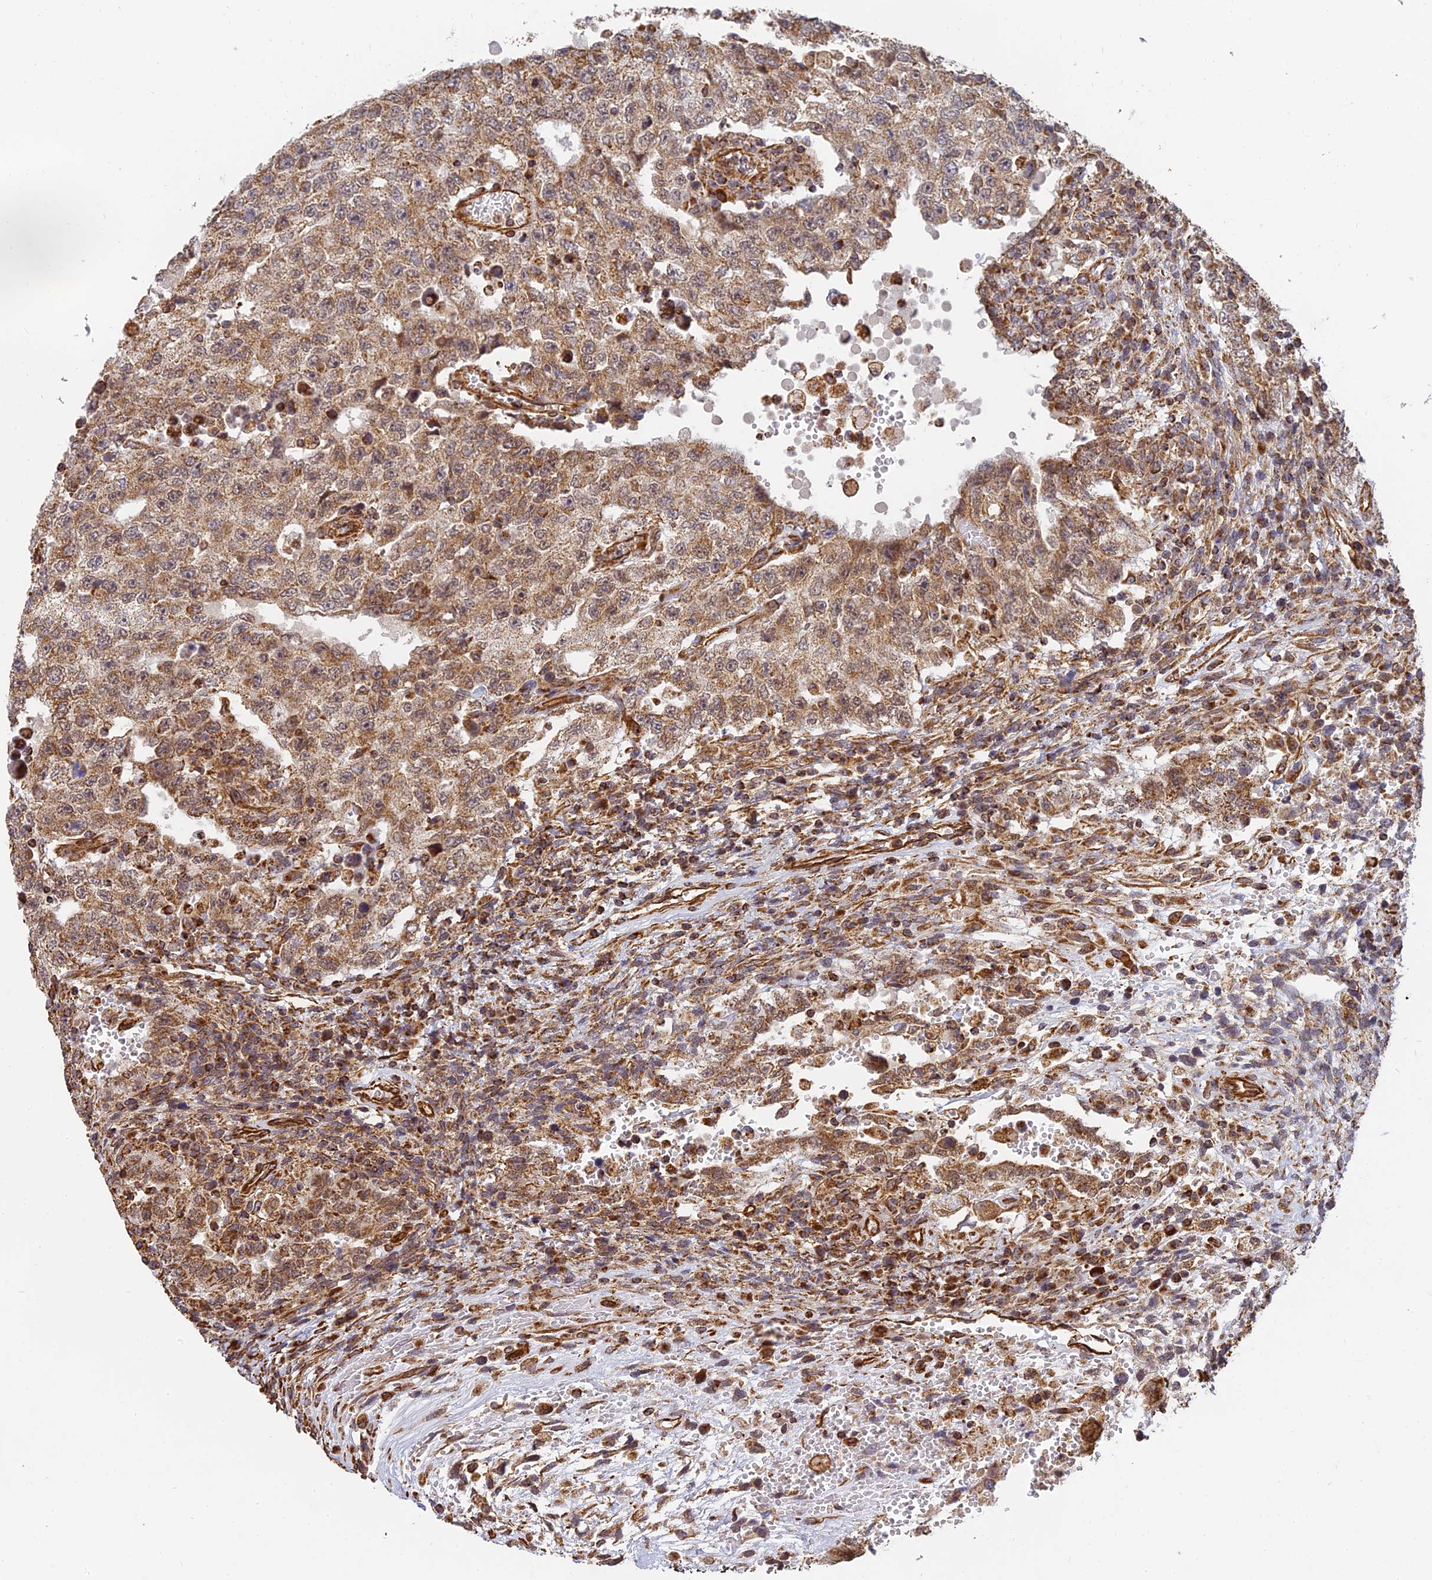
{"staining": {"intensity": "moderate", "quantity": ">75%", "location": "cytoplasmic/membranous"}, "tissue": "testis cancer", "cell_type": "Tumor cells", "image_type": "cancer", "snomed": [{"axis": "morphology", "description": "Carcinoma, Embryonal, NOS"}, {"axis": "topography", "description": "Testis"}], "caption": "IHC of testis embryonal carcinoma shows medium levels of moderate cytoplasmic/membranous positivity in approximately >75% of tumor cells. (IHC, brightfield microscopy, high magnification).", "gene": "DSTYK", "patient": {"sex": "male", "age": 26}}